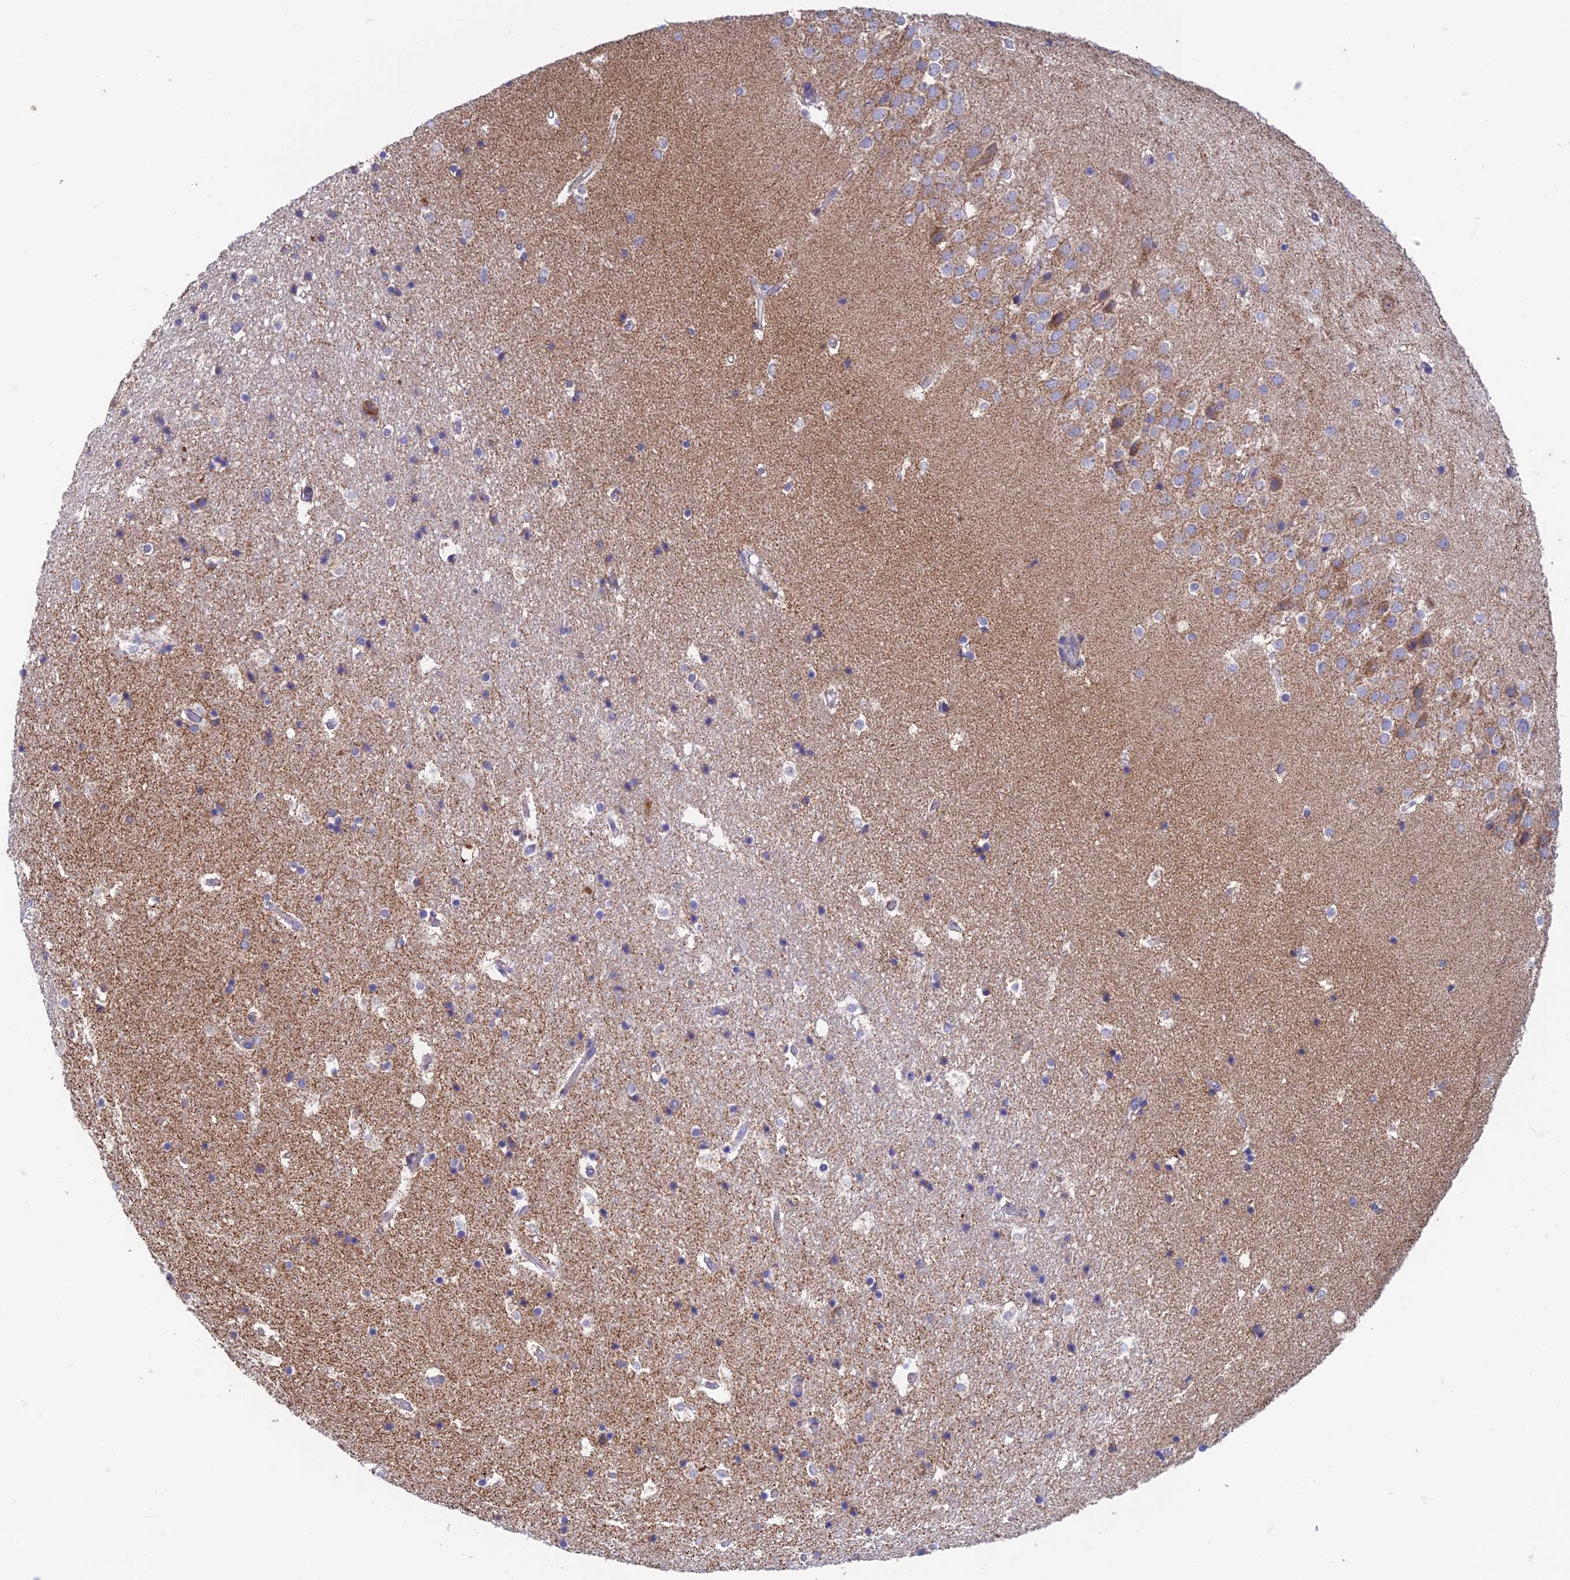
{"staining": {"intensity": "weak", "quantity": "<25%", "location": "cytoplasmic/membranous"}, "tissue": "hippocampus", "cell_type": "Glial cells", "image_type": "normal", "snomed": [{"axis": "morphology", "description": "Normal tissue, NOS"}, {"axis": "topography", "description": "Hippocampus"}], "caption": "Immunohistochemistry histopathology image of unremarkable hippocampus stained for a protein (brown), which reveals no expression in glial cells.", "gene": "ZNF181", "patient": {"sex": "female", "age": 52}}